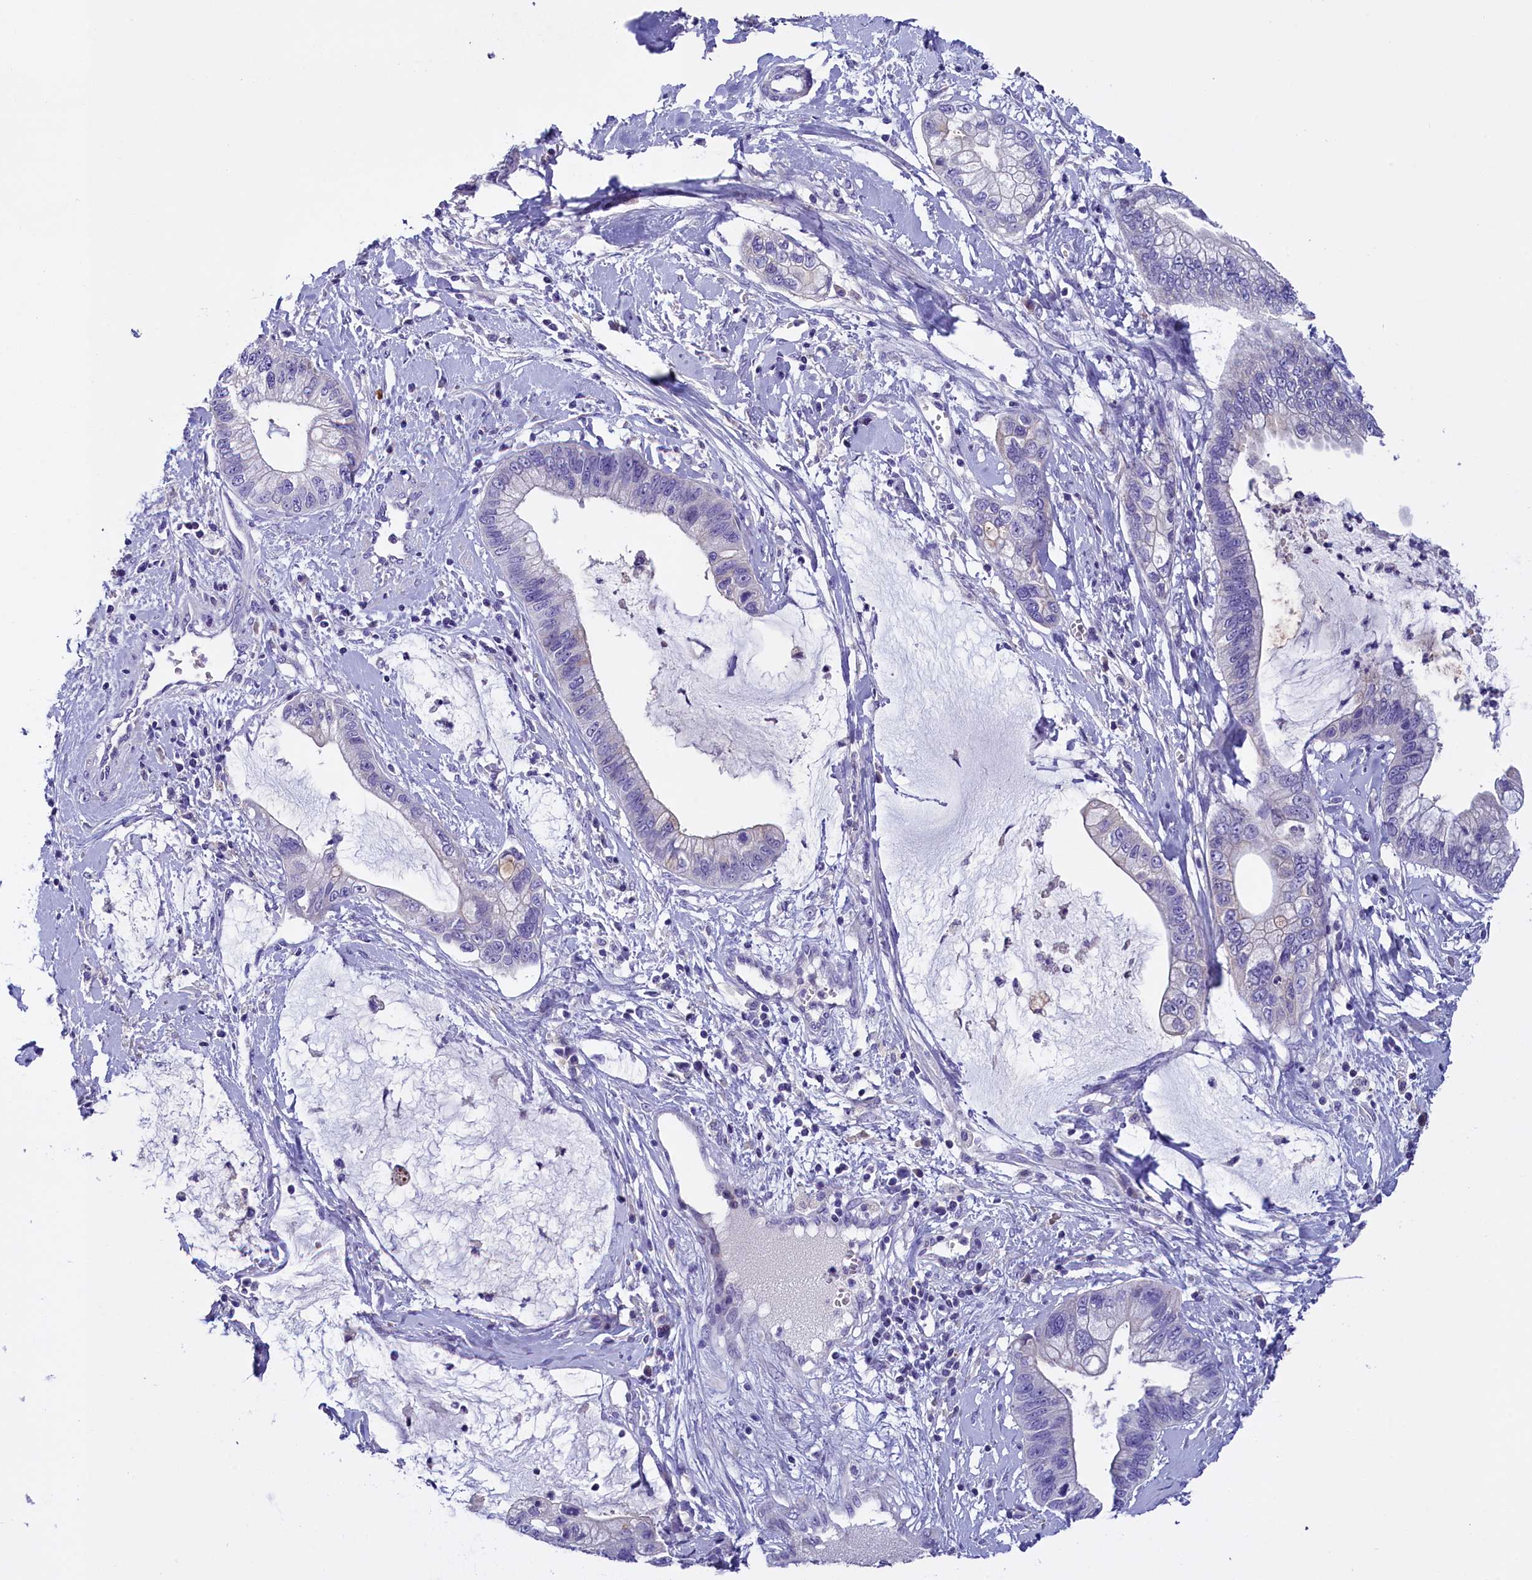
{"staining": {"intensity": "negative", "quantity": "none", "location": "none"}, "tissue": "cervical cancer", "cell_type": "Tumor cells", "image_type": "cancer", "snomed": [{"axis": "morphology", "description": "Adenocarcinoma, NOS"}, {"axis": "topography", "description": "Cervix"}], "caption": "Human cervical cancer (adenocarcinoma) stained for a protein using immunohistochemistry reveals no positivity in tumor cells.", "gene": "RTTN", "patient": {"sex": "female", "age": 44}}